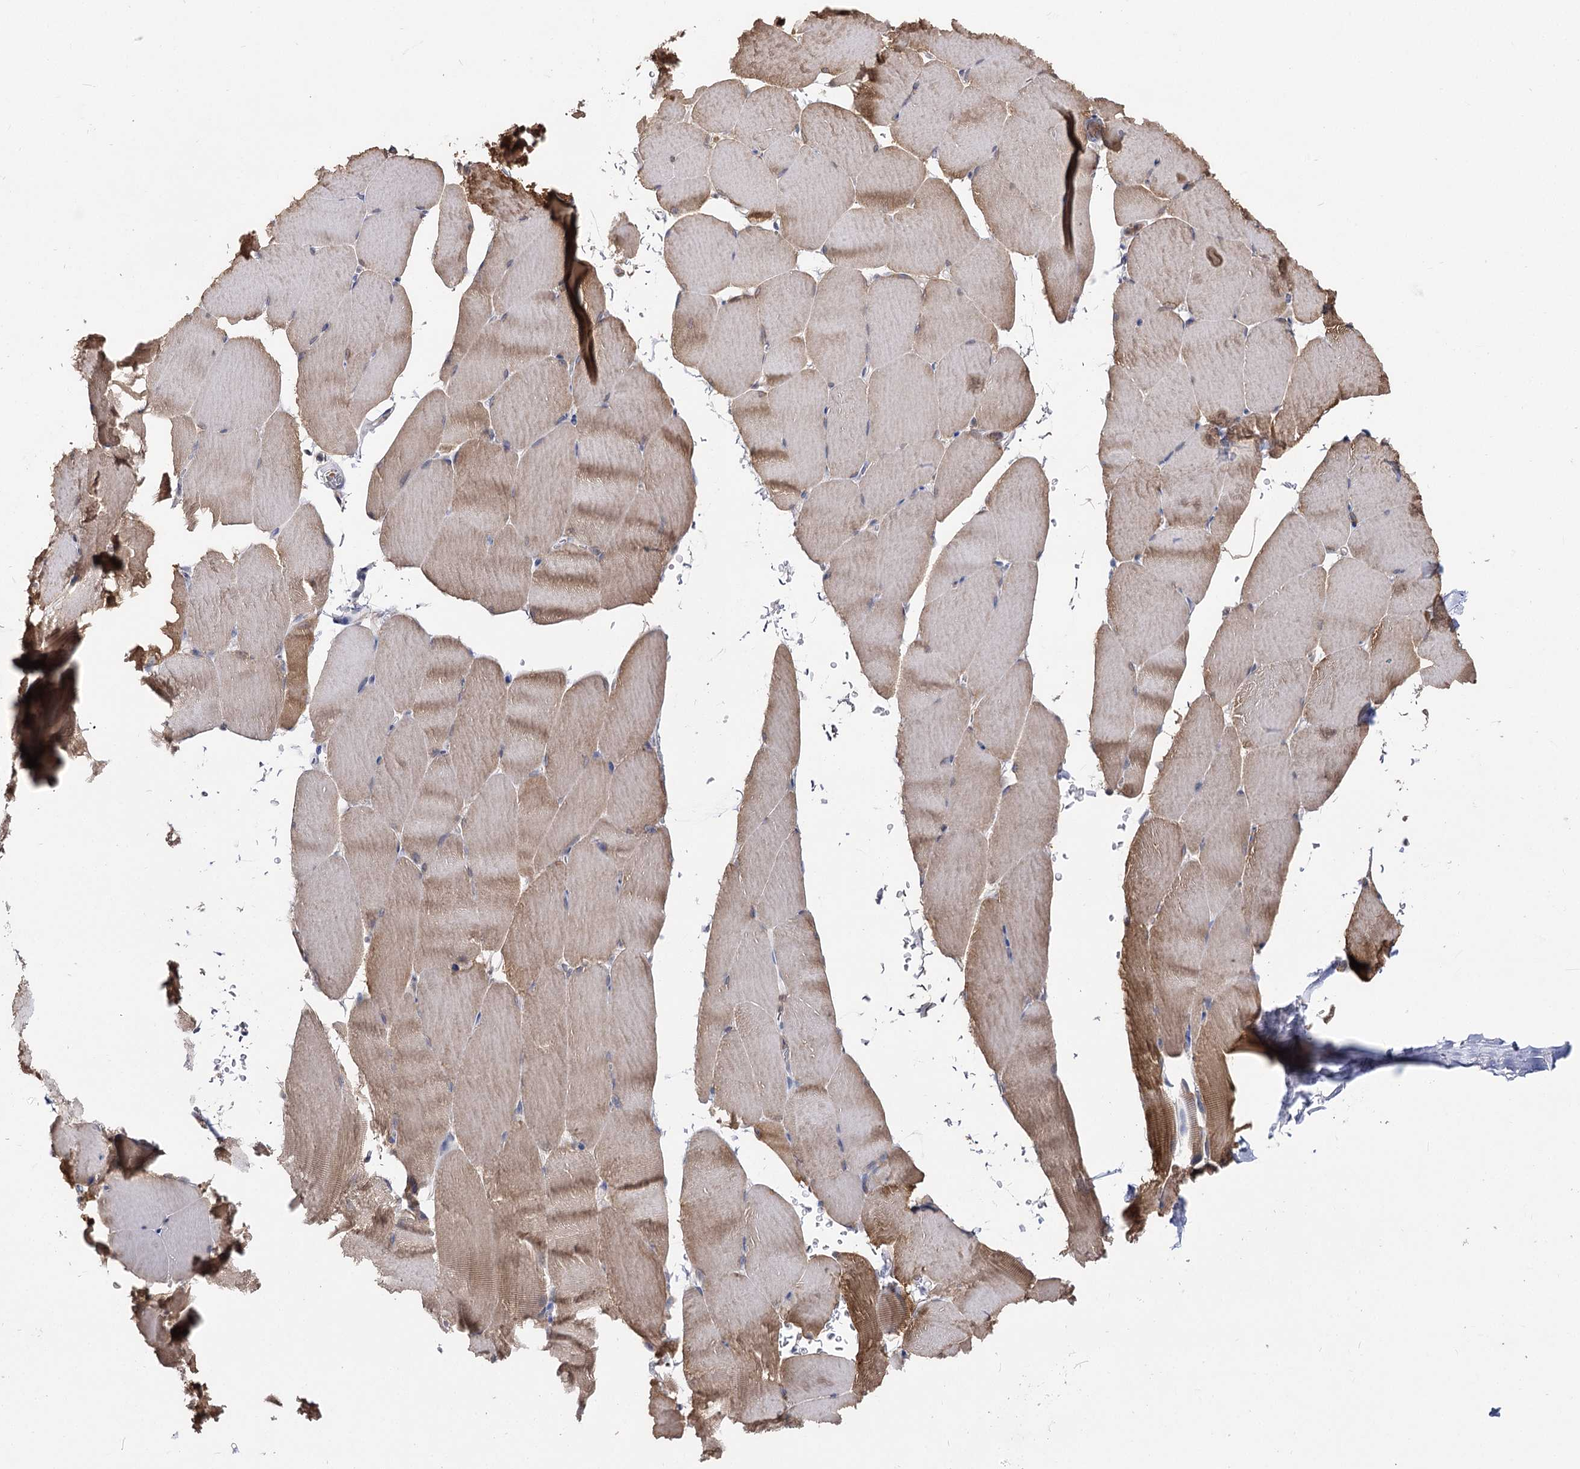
{"staining": {"intensity": "moderate", "quantity": "25%-75%", "location": "cytoplasmic/membranous"}, "tissue": "skeletal muscle", "cell_type": "Myocytes", "image_type": "normal", "snomed": [{"axis": "morphology", "description": "Normal tissue, NOS"}, {"axis": "topography", "description": "Skeletal muscle"}, {"axis": "topography", "description": "Parathyroid gland"}], "caption": "Benign skeletal muscle displays moderate cytoplasmic/membranous expression in approximately 25%-75% of myocytes.", "gene": "UGP2", "patient": {"sex": "female", "age": 37}}